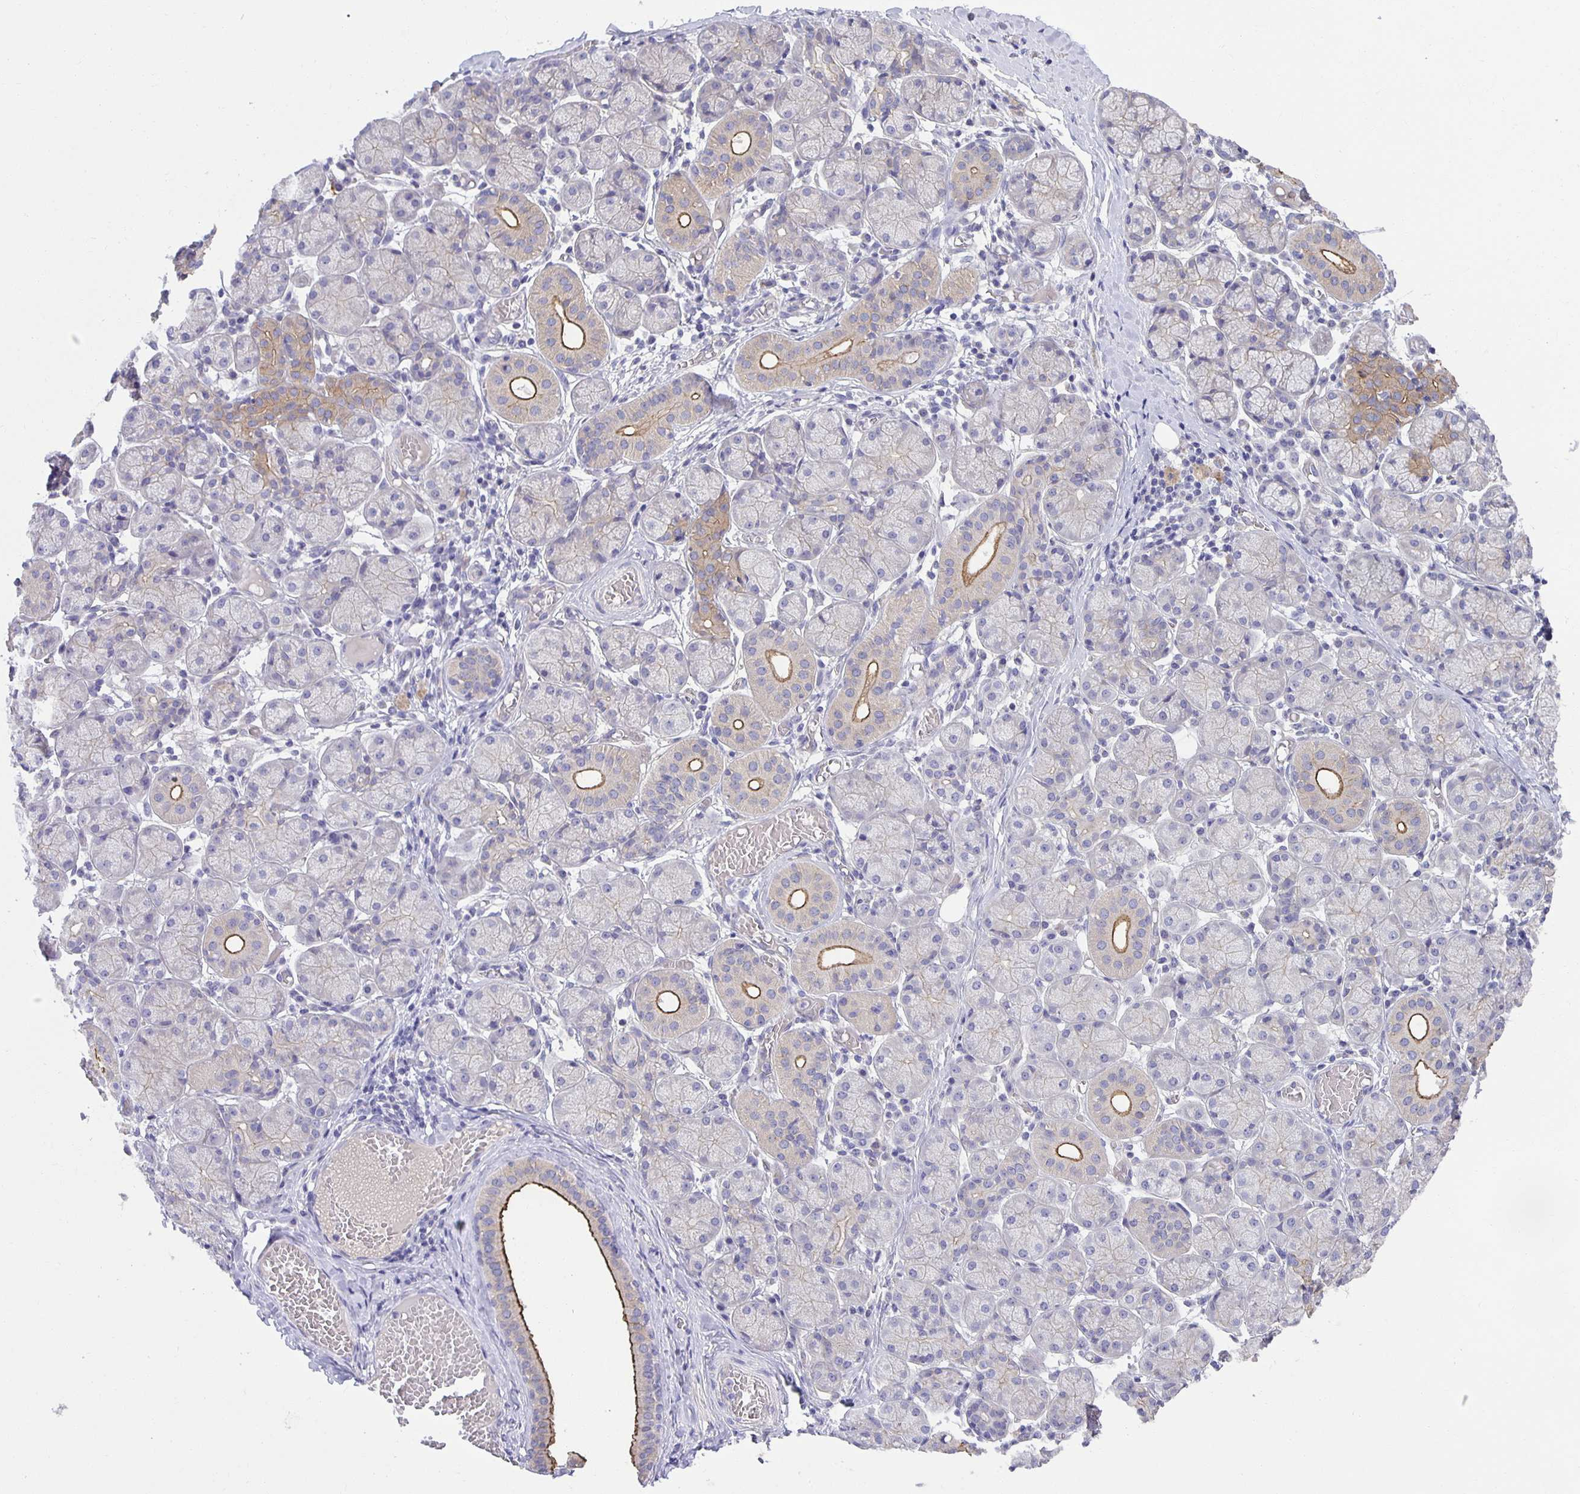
{"staining": {"intensity": "moderate", "quantity": "<25%", "location": "cytoplasmic/membranous"}, "tissue": "salivary gland", "cell_type": "Glandular cells", "image_type": "normal", "snomed": [{"axis": "morphology", "description": "Normal tissue, NOS"}, {"axis": "topography", "description": "Salivary gland"}], "caption": "A low amount of moderate cytoplasmic/membranous expression is present in approximately <25% of glandular cells in benign salivary gland.", "gene": "PTPN3", "patient": {"sex": "female", "age": 24}}